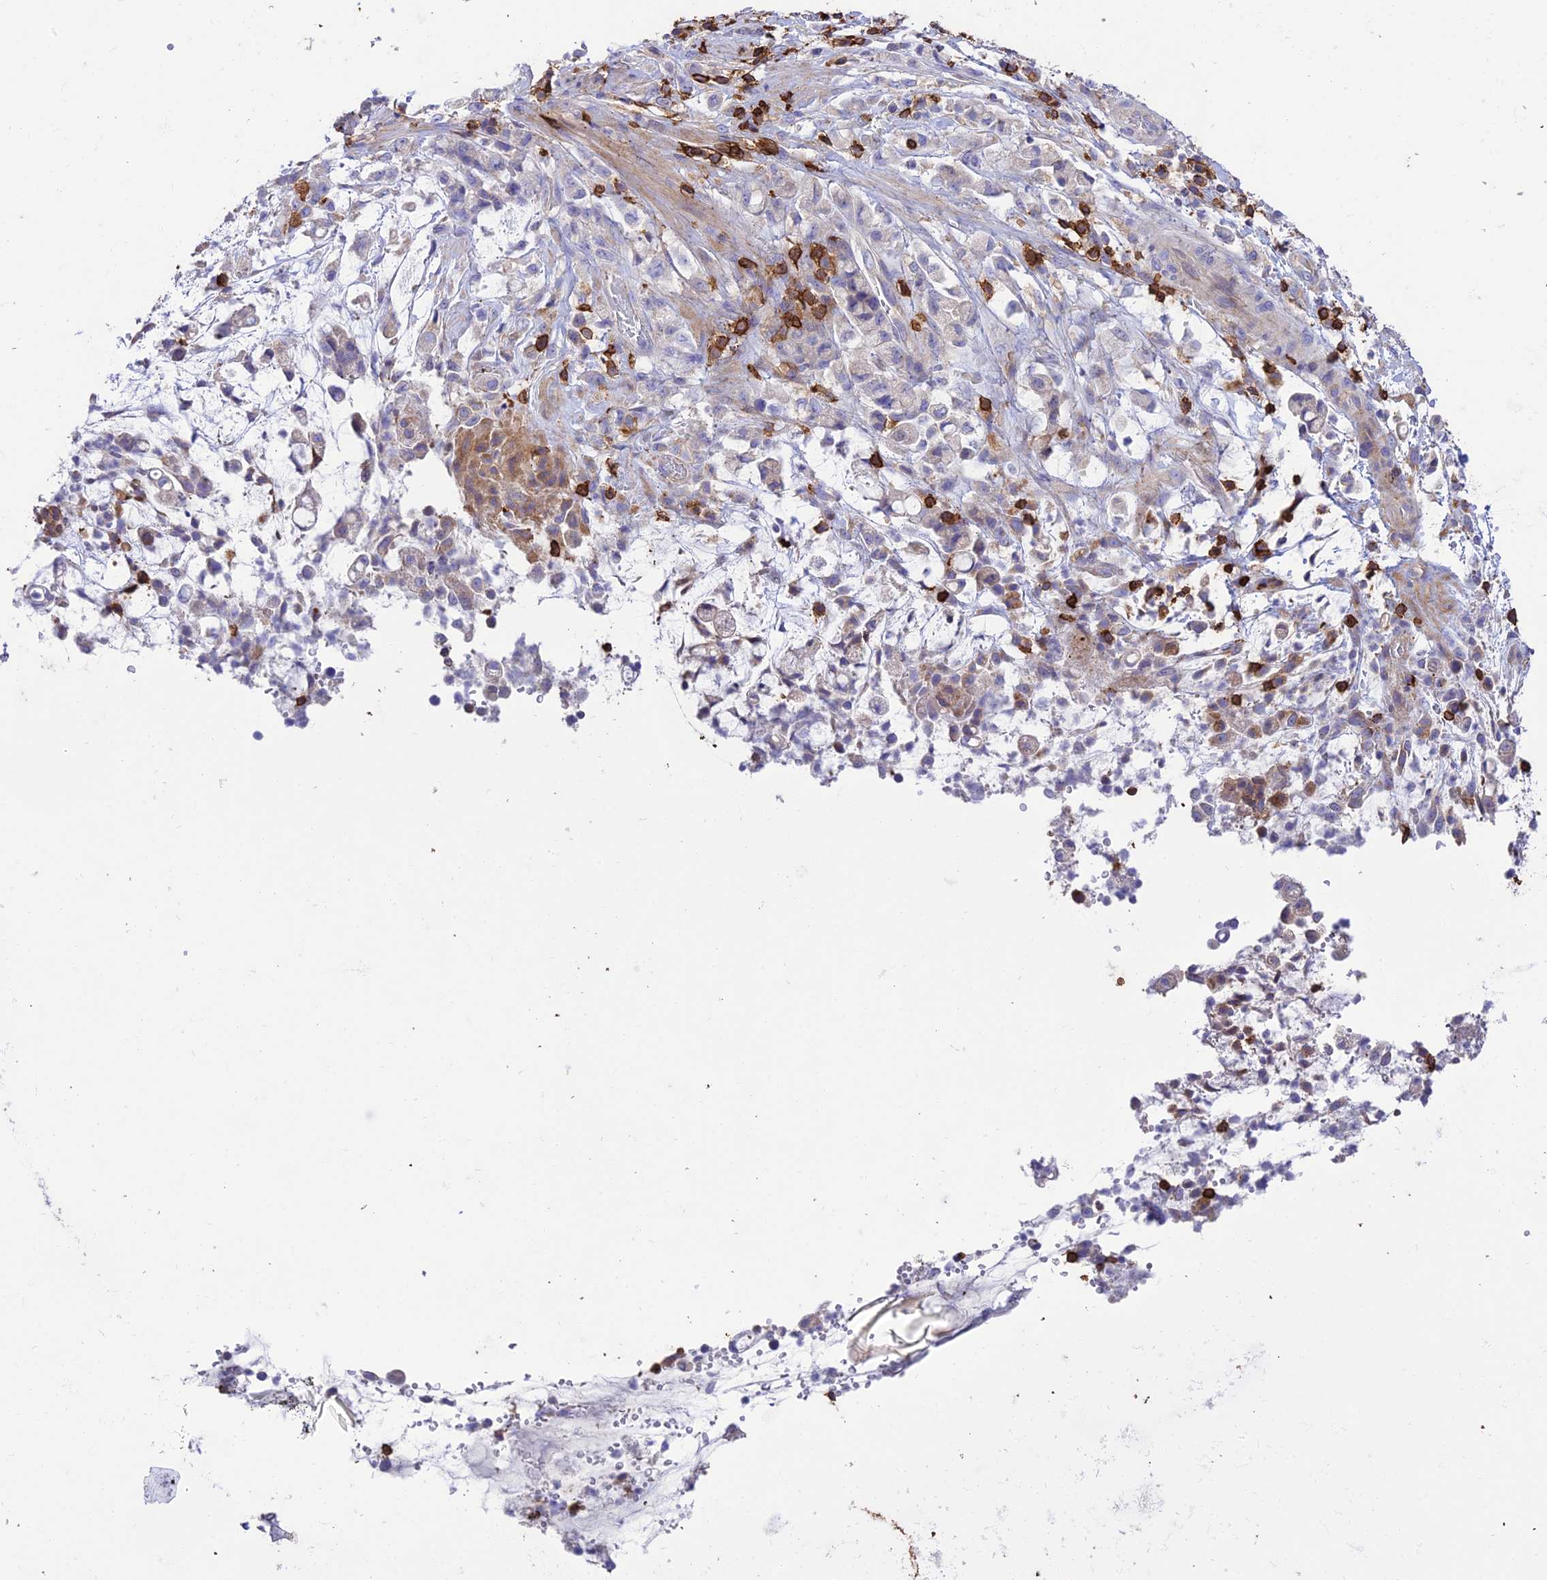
{"staining": {"intensity": "negative", "quantity": "none", "location": "none"}, "tissue": "stomach cancer", "cell_type": "Tumor cells", "image_type": "cancer", "snomed": [{"axis": "morphology", "description": "Adenocarcinoma, NOS"}, {"axis": "topography", "description": "Stomach"}], "caption": "Immunohistochemistry (IHC) of human adenocarcinoma (stomach) demonstrates no expression in tumor cells.", "gene": "PTPRCAP", "patient": {"sex": "female", "age": 60}}